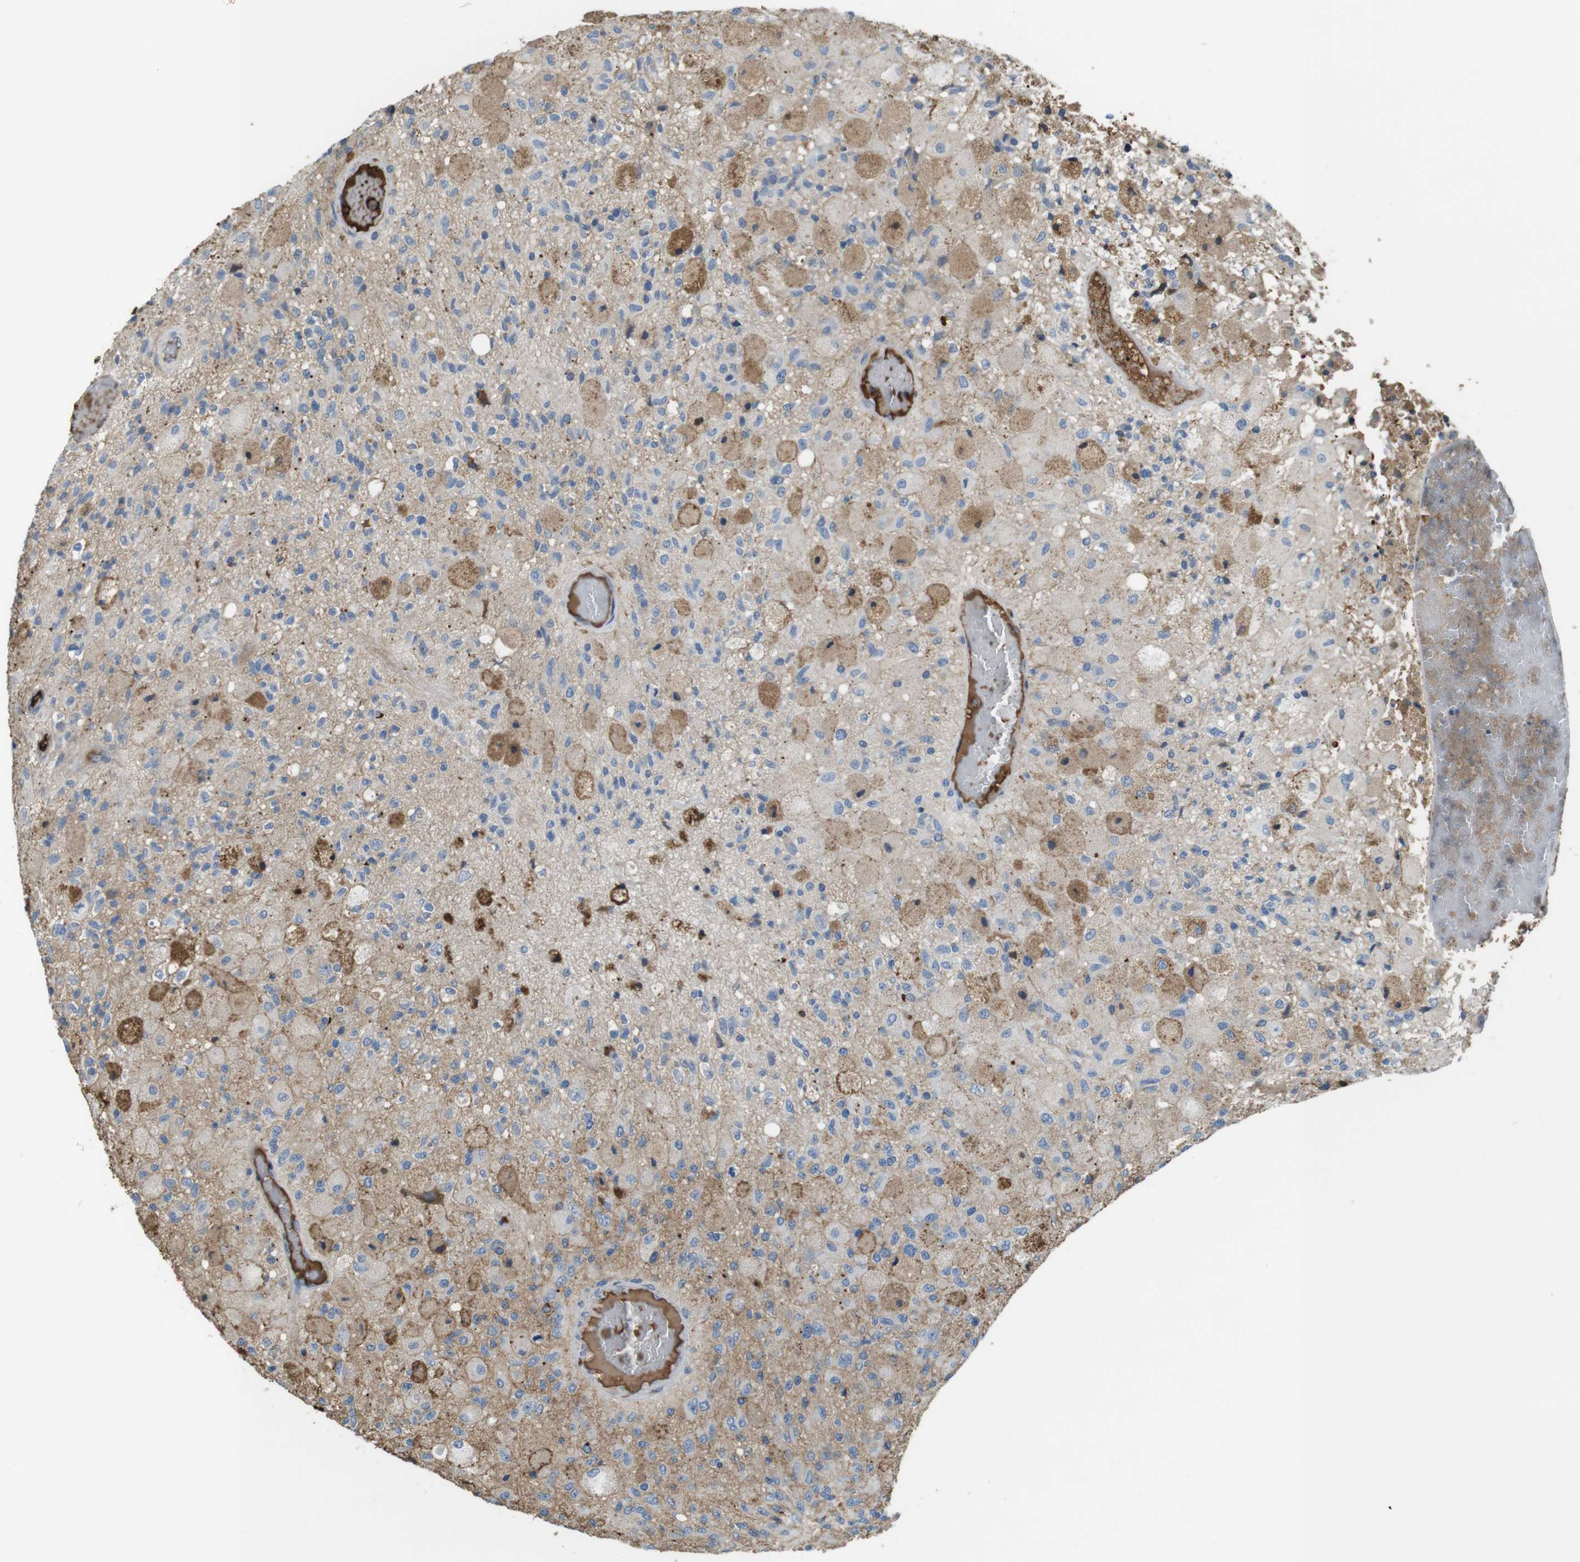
{"staining": {"intensity": "negative", "quantity": "none", "location": "none"}, "tissue": "glioma", "cell_type": "Tumor cells", "image_type": "cancer", "snomed": [{"axis": "morphology", "description": "Normal tissue, NOS"}, {"axis": "morphology", "description": "Glioma, malignant, High grade"}, {"axis": "topography", "description": "Cerebral cortex"}], "caption": "Immunohistochemistry (IHC) photomicrograph of neoplastic tissue: human glioma stained with DAB shows no significant protein staining in tumor cells.", "gene": "LTBP4", "patient": {"sex": "male", "age": 77}}